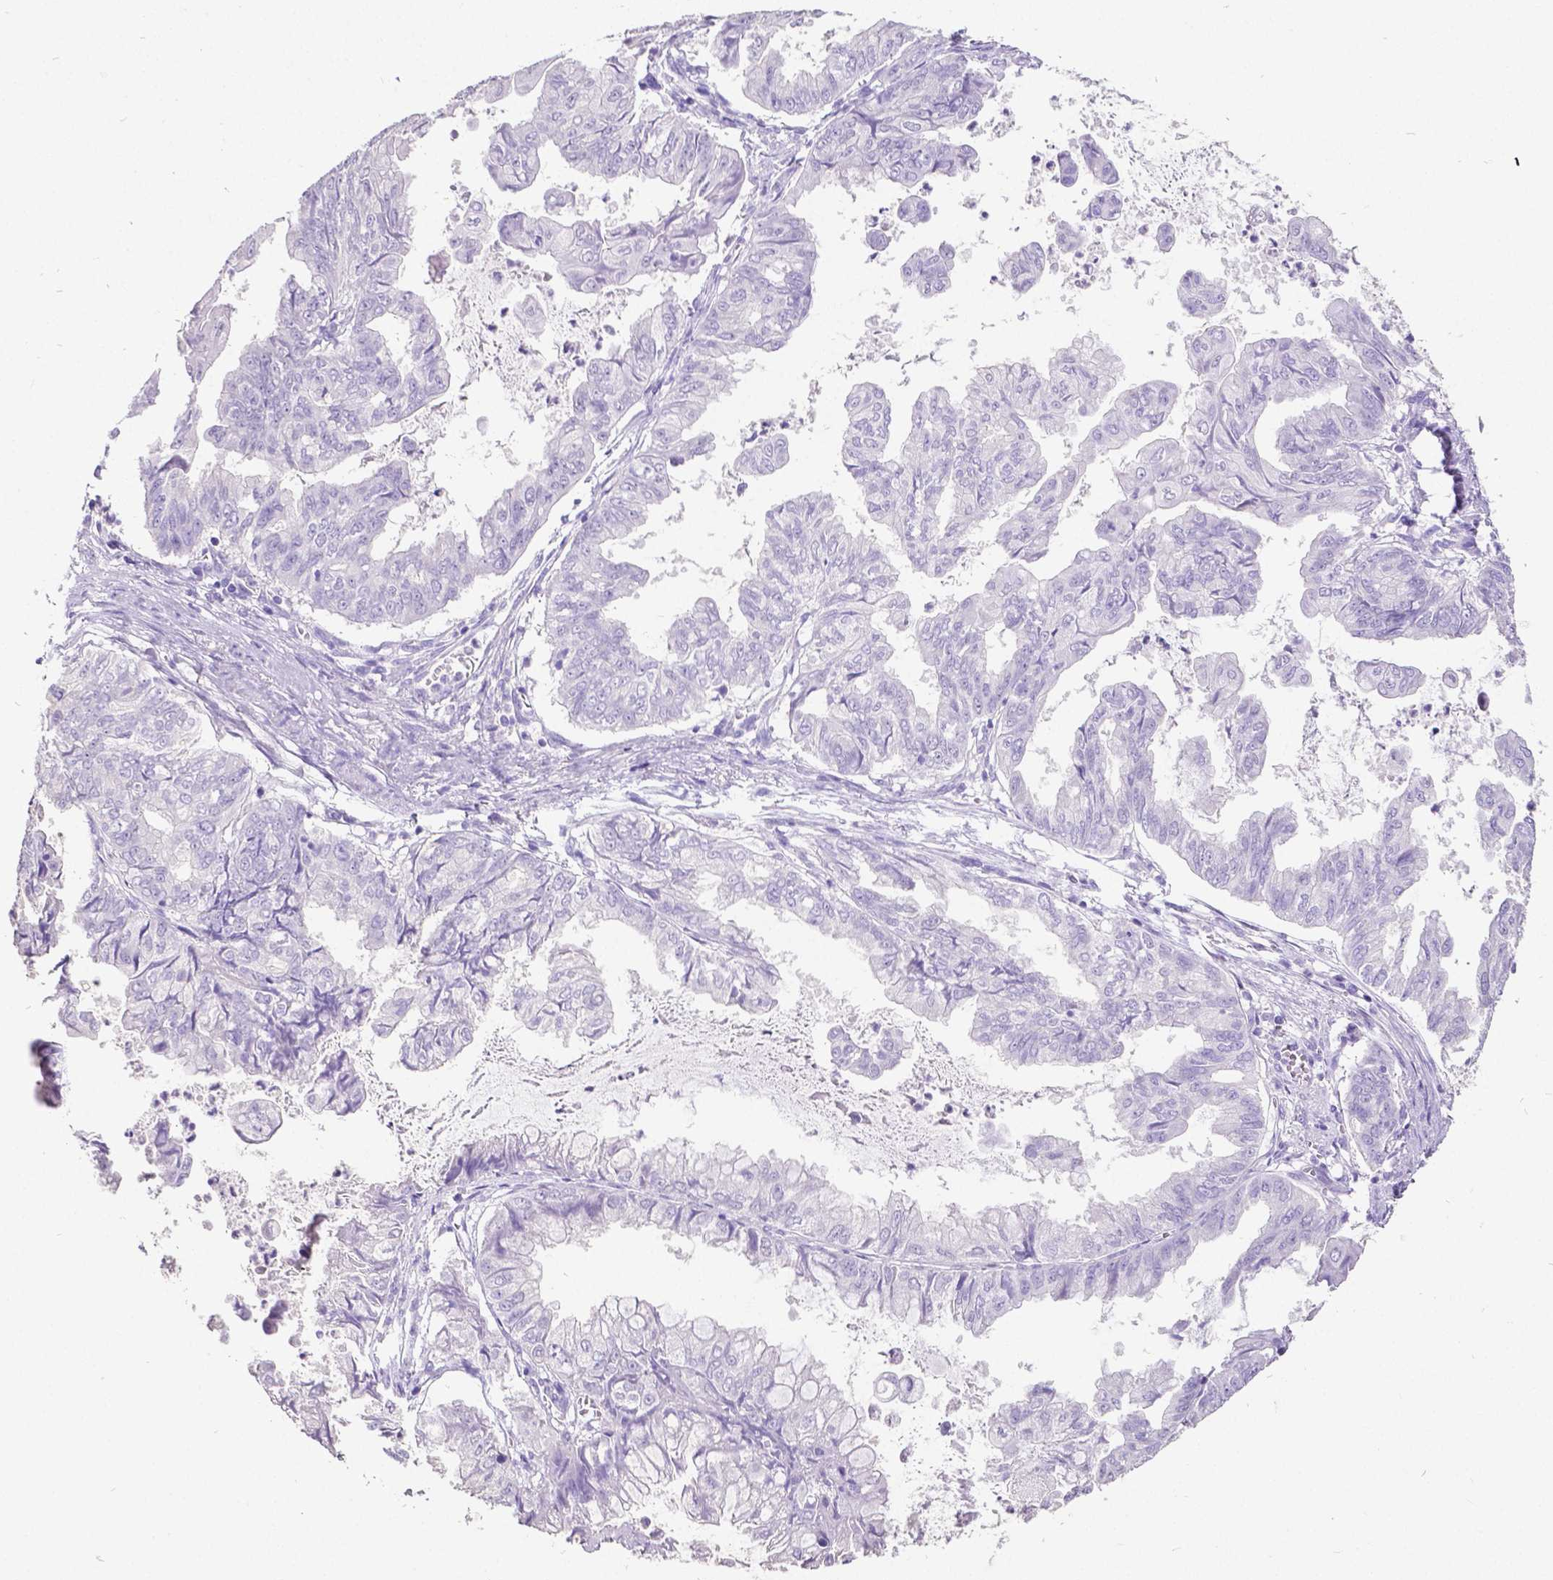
{"staining": {"intensity": "negative", "quantity": "none", "location": "none"}, "tissue": "stomach cancer", "cell_type": "Tumor cells", "image_type": "cancer", "snomed": [{"axis": "morphology", "description": "Adenocarcinoma, NOS"}, {"axis": "topography", "description": "Stomach, upper"}], "caption": "Tumor cells show no significant protein expression in stomach cancer. (Brightfield microscopy of DAB (3,3'-diaminobenzidine) immunohistochemistry at high magnification).", "gene": "SATB2", "patient": {"sex": "male", "age": 80}}